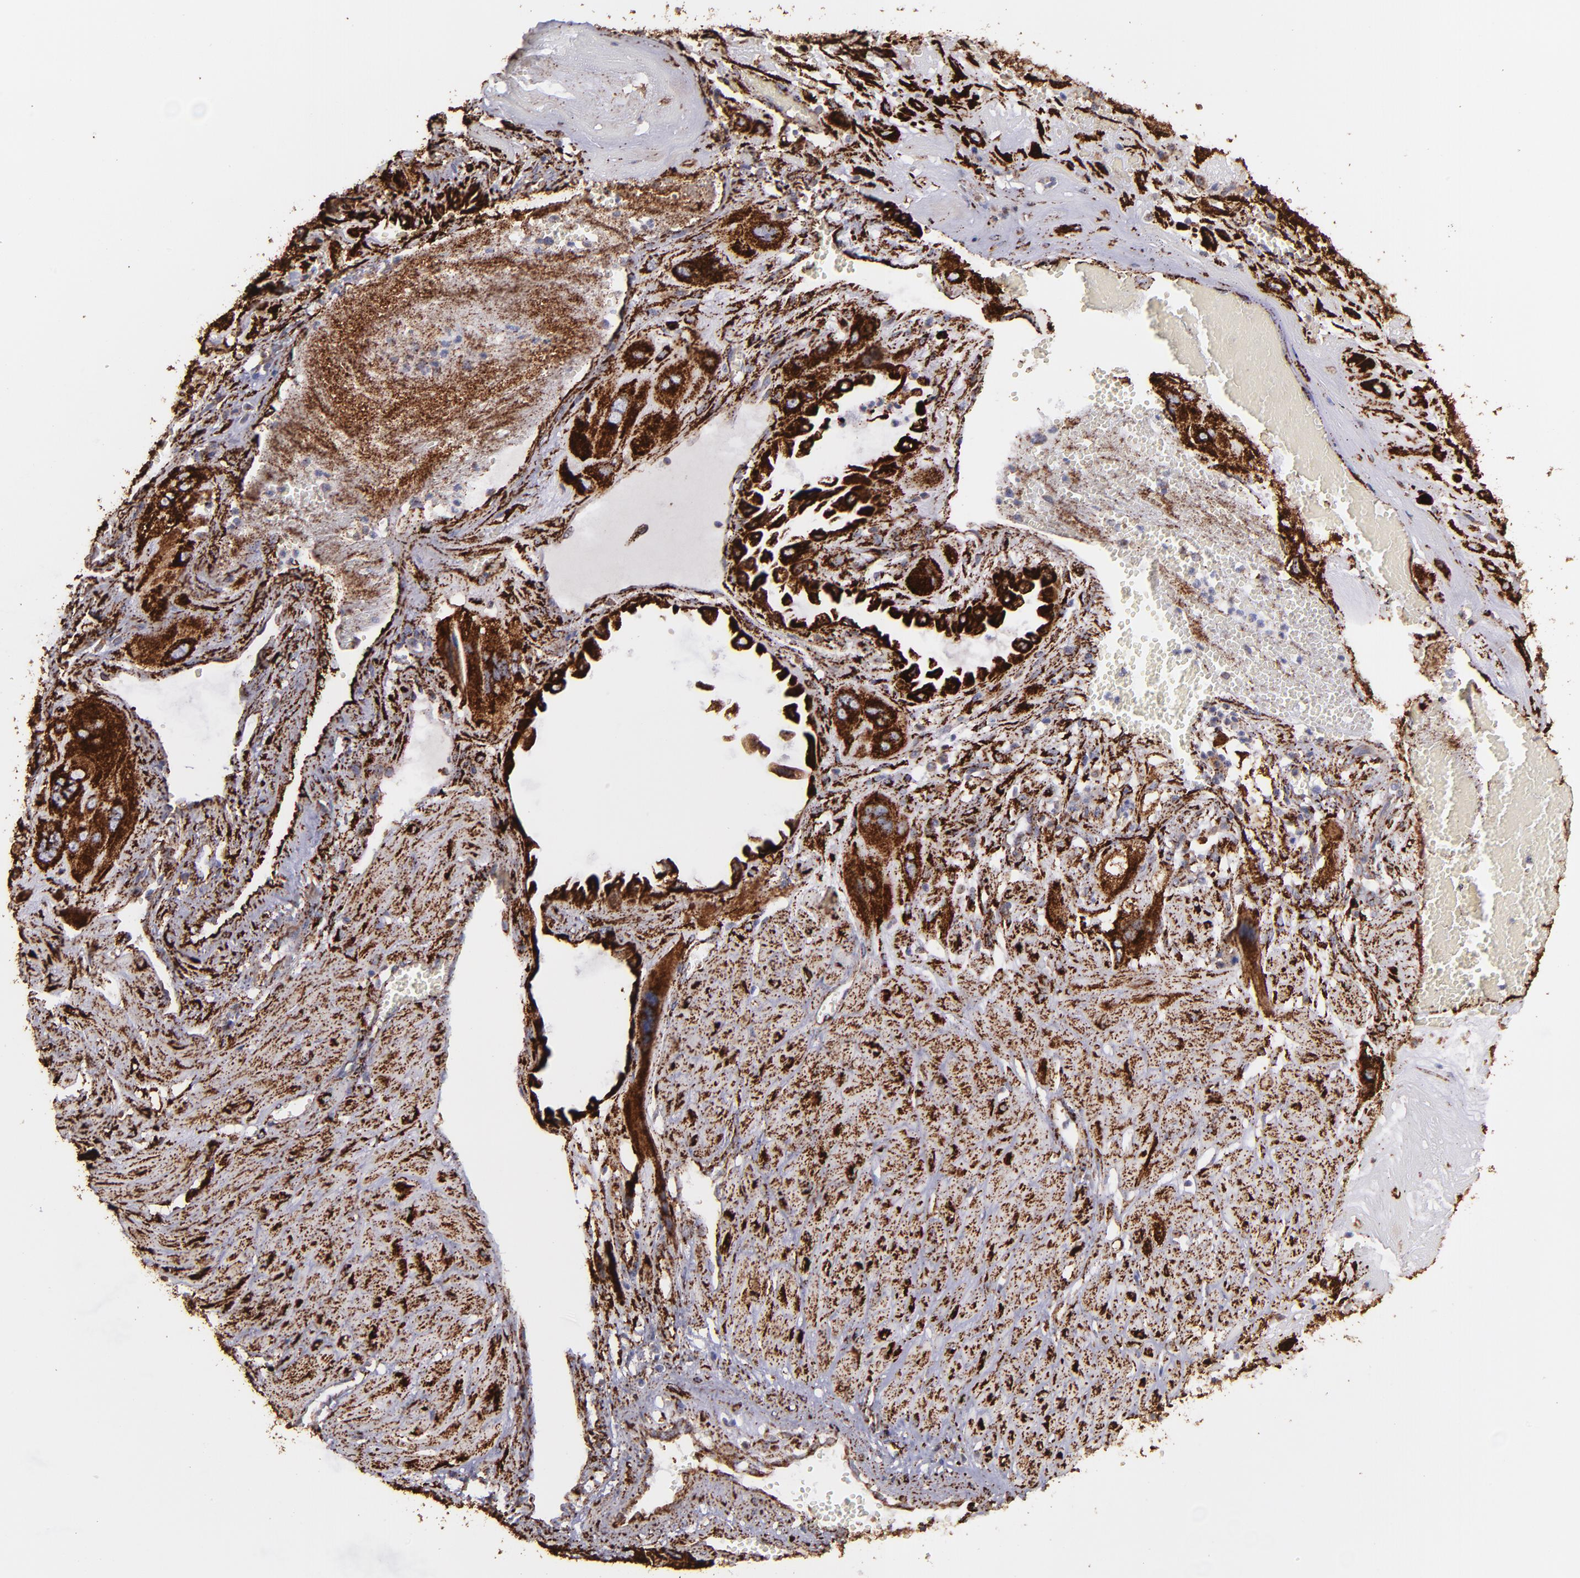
{"staining": {"intensity": "strong", "quantity": ">75%", "location": "cytoplasmic/membranous"}, "tissue": "cervical cancer", "cell_type": "Tumor cells", "image_type": "cancer", "snomed": [{"axis": "morphology", "description": "Squamous cell carcinoma, NOS"}, {"axis": "topography", "description": "Cervix"}], "caption": "Cervical cancer stained with a protein marker displays strong staining in tumor cells.", "gene": "MAOB", "patient": {"sex": "female", "age": 34}}